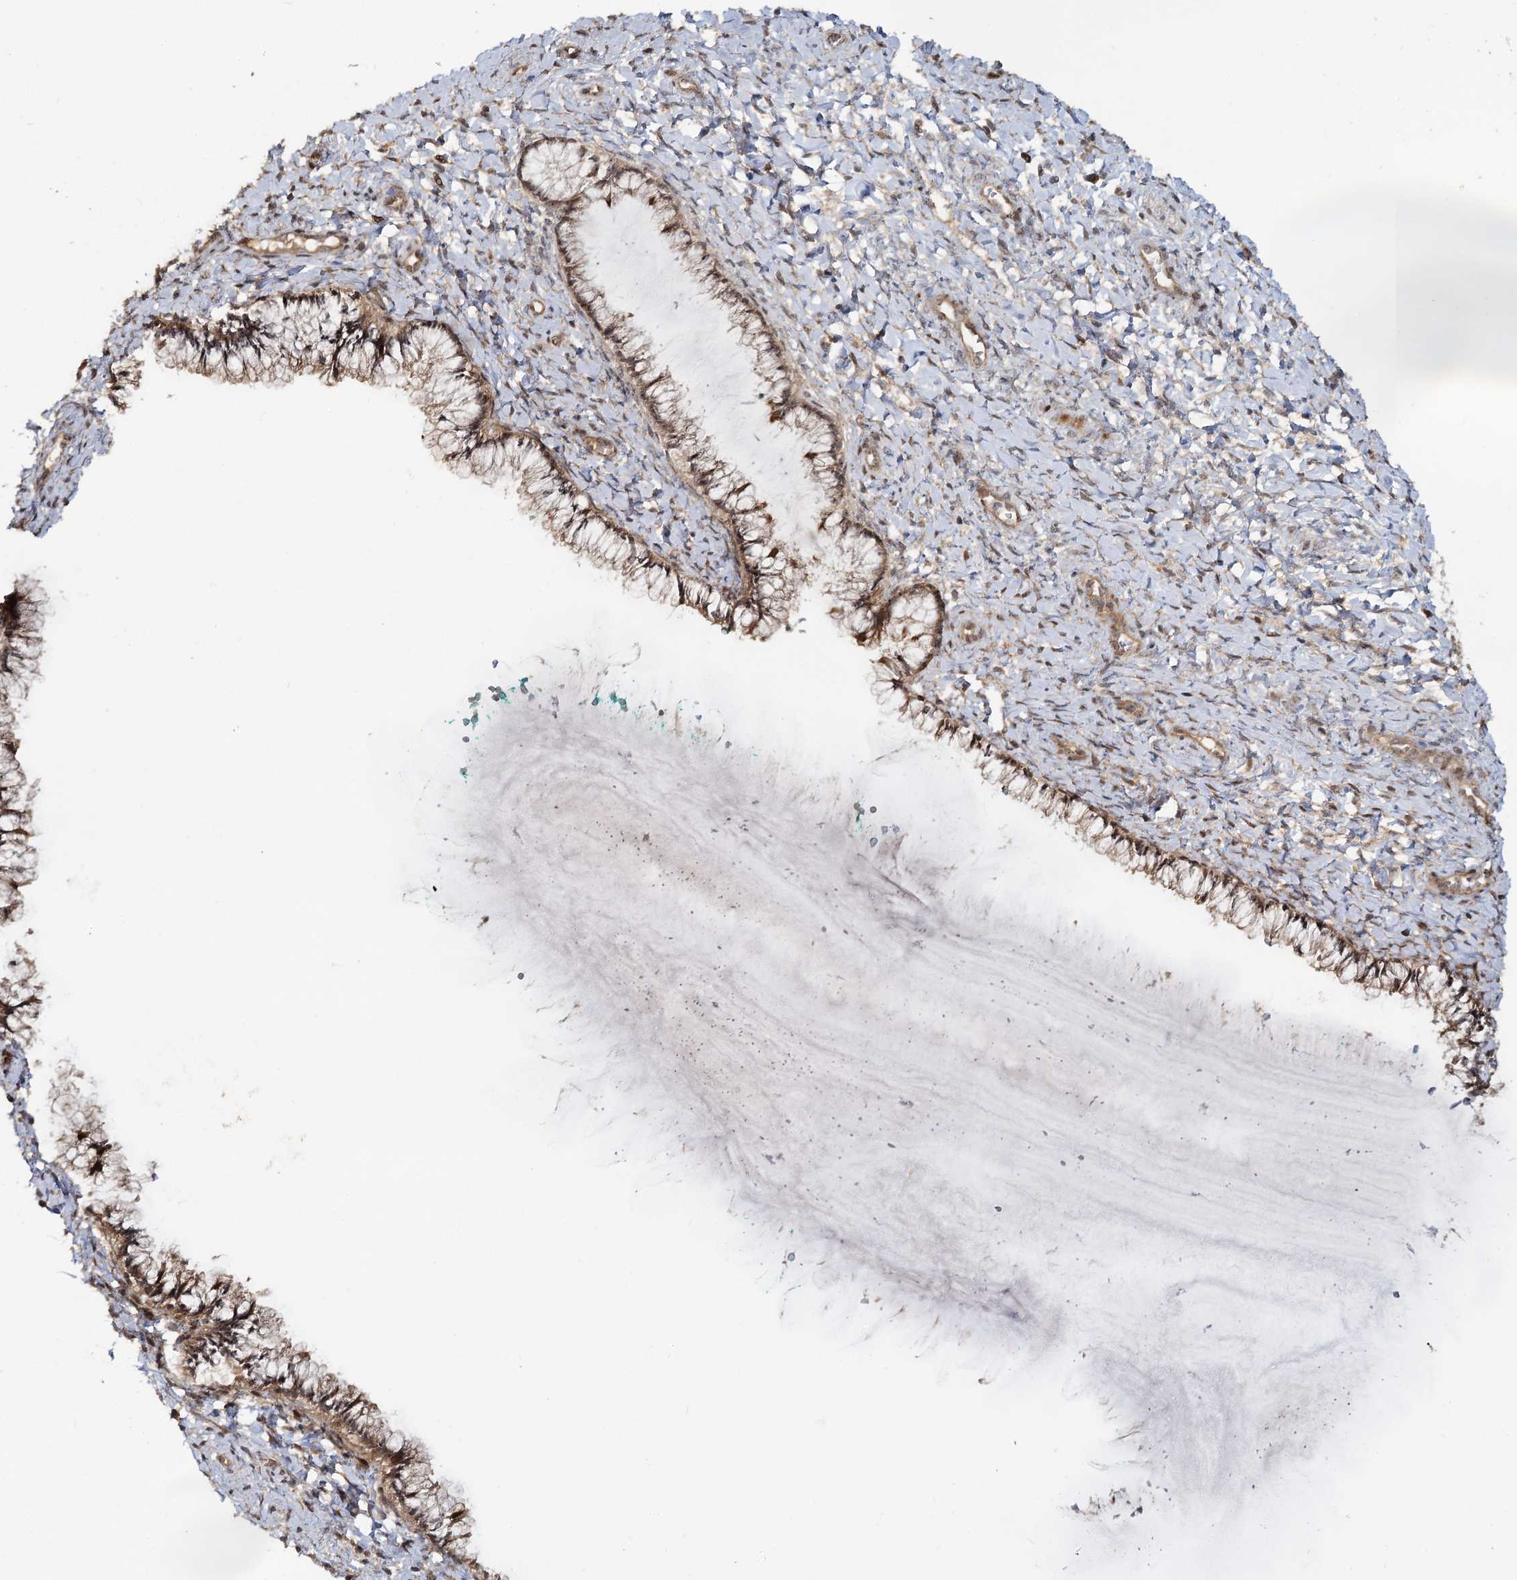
{"staining": {"intensity": "moderate", "quantity": "25%-75%", "location": "cytoplasmic/membranous"}, "tissue": "cervix", "cell_type": "Glandular cells", "image_type": "normal", "snomed": [{"axis": "morphology", "description": "Normal tissue, NOS"}, {"axis": "morphology", "description": "Adenocarcinoma, NOS"}, {"axis": "topography", "description": "Cervix"}], "caption": "High-magnification brightfield microscopy of unremarkable cervix stained with DAB (brown) and counterstained with hematoxylin (blue). glandular cells exhibit moderate cytoplasmic/membranous expression is appreciated in approximately25%-75% of cells.", "gene": "PIK3C2A", "patient": {"sex": "female", "age": 29}}